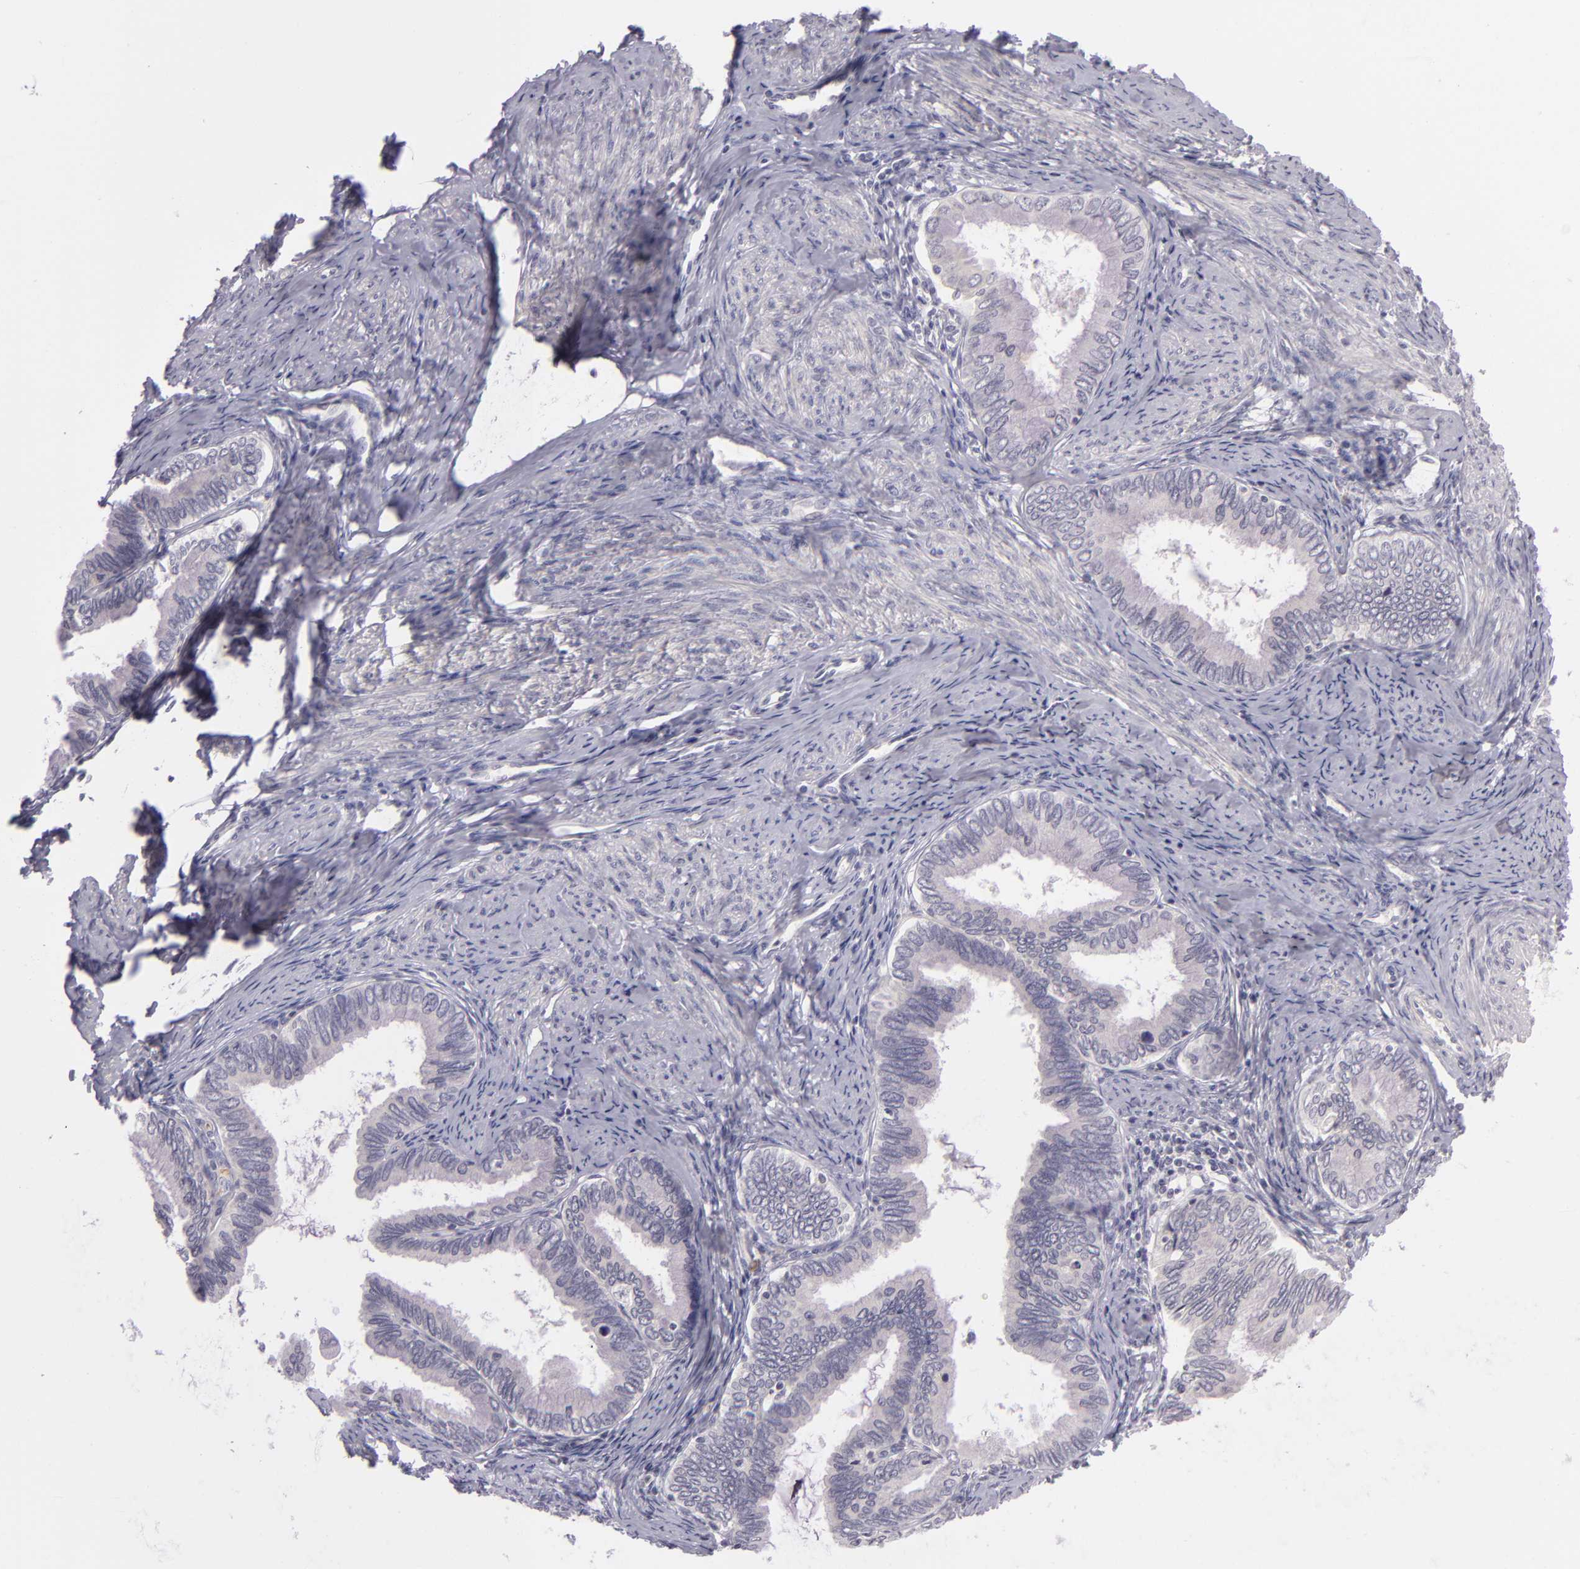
{"staining": {"intensity": "negative", "quantity": "none", "location": "none"}, "tissue": "cervical cancer", "cell_type": "Tumor cells", "image_type": "cancer", "snomed": [{"axis": "morphology", "description": "Adenocarcinoma, NOS"}, {"axis": "topography", "description": "Cervix"}], "caption": "DAB (3,3'-diaminobenzidine) immunohistochemical staining of human adenocarcinoma (cervical) exhibits no significant expression in tumor cells.", "gene": "DAG1", "patient": {"sex": "female", "age": 49}}